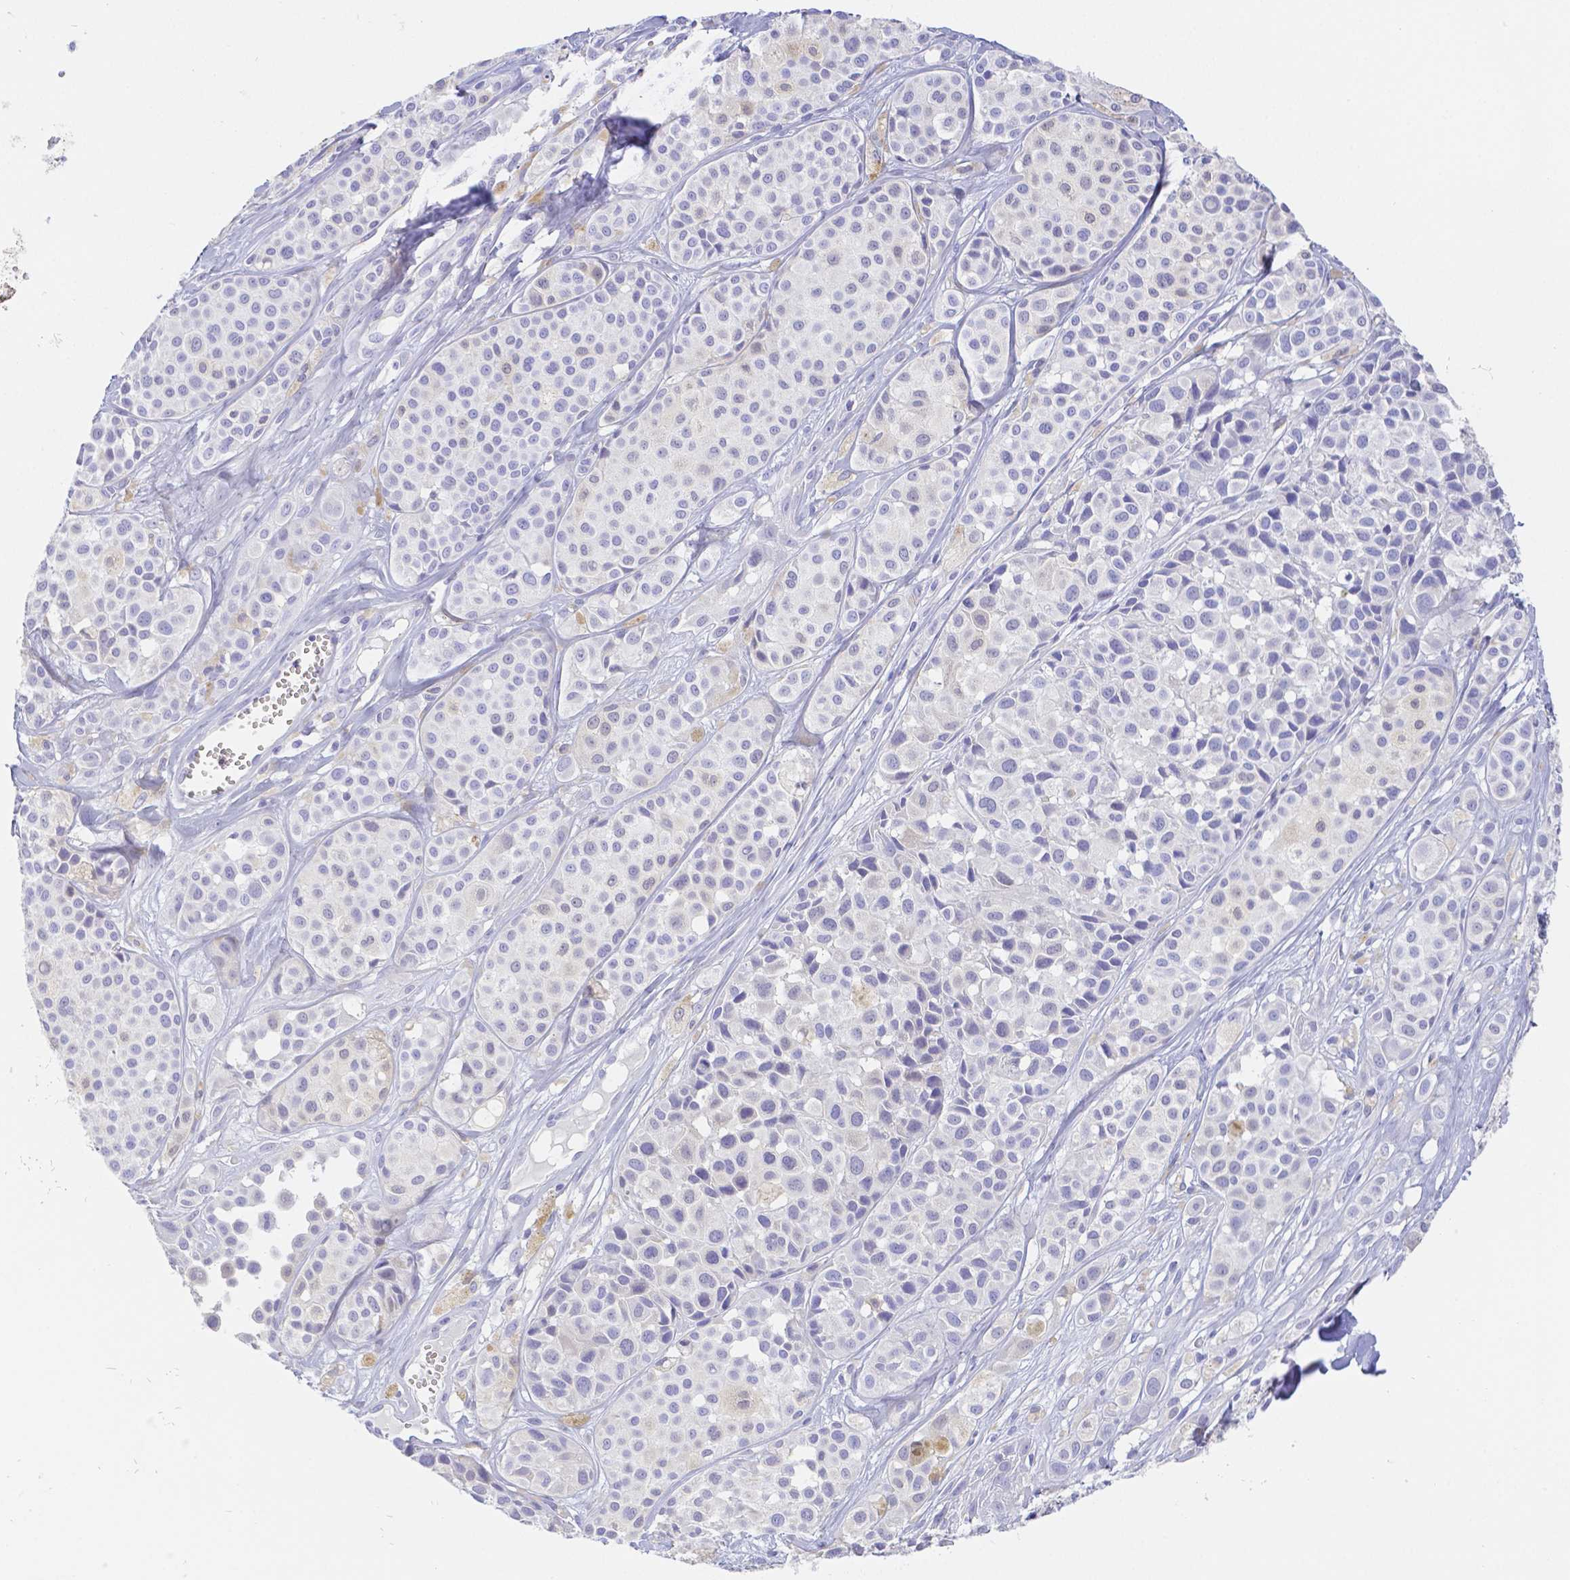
{"staining": {"intensity": "negative", "quantity": "none", "location": "none"}, "tissue": "melanoma", "cell_type": "Tumor cells", "image_type": "cancer", "snomed": [{"axis": "morphology", "description": "Malignant melanoma, NOS"}, {"axis": "topography", "description": "Skin"}], "caption": "An image of human malignant melanoma is negative for staining in tumor cells.", "gene": "ZG16B", "patient": {"sex": "male", "age": 77}}